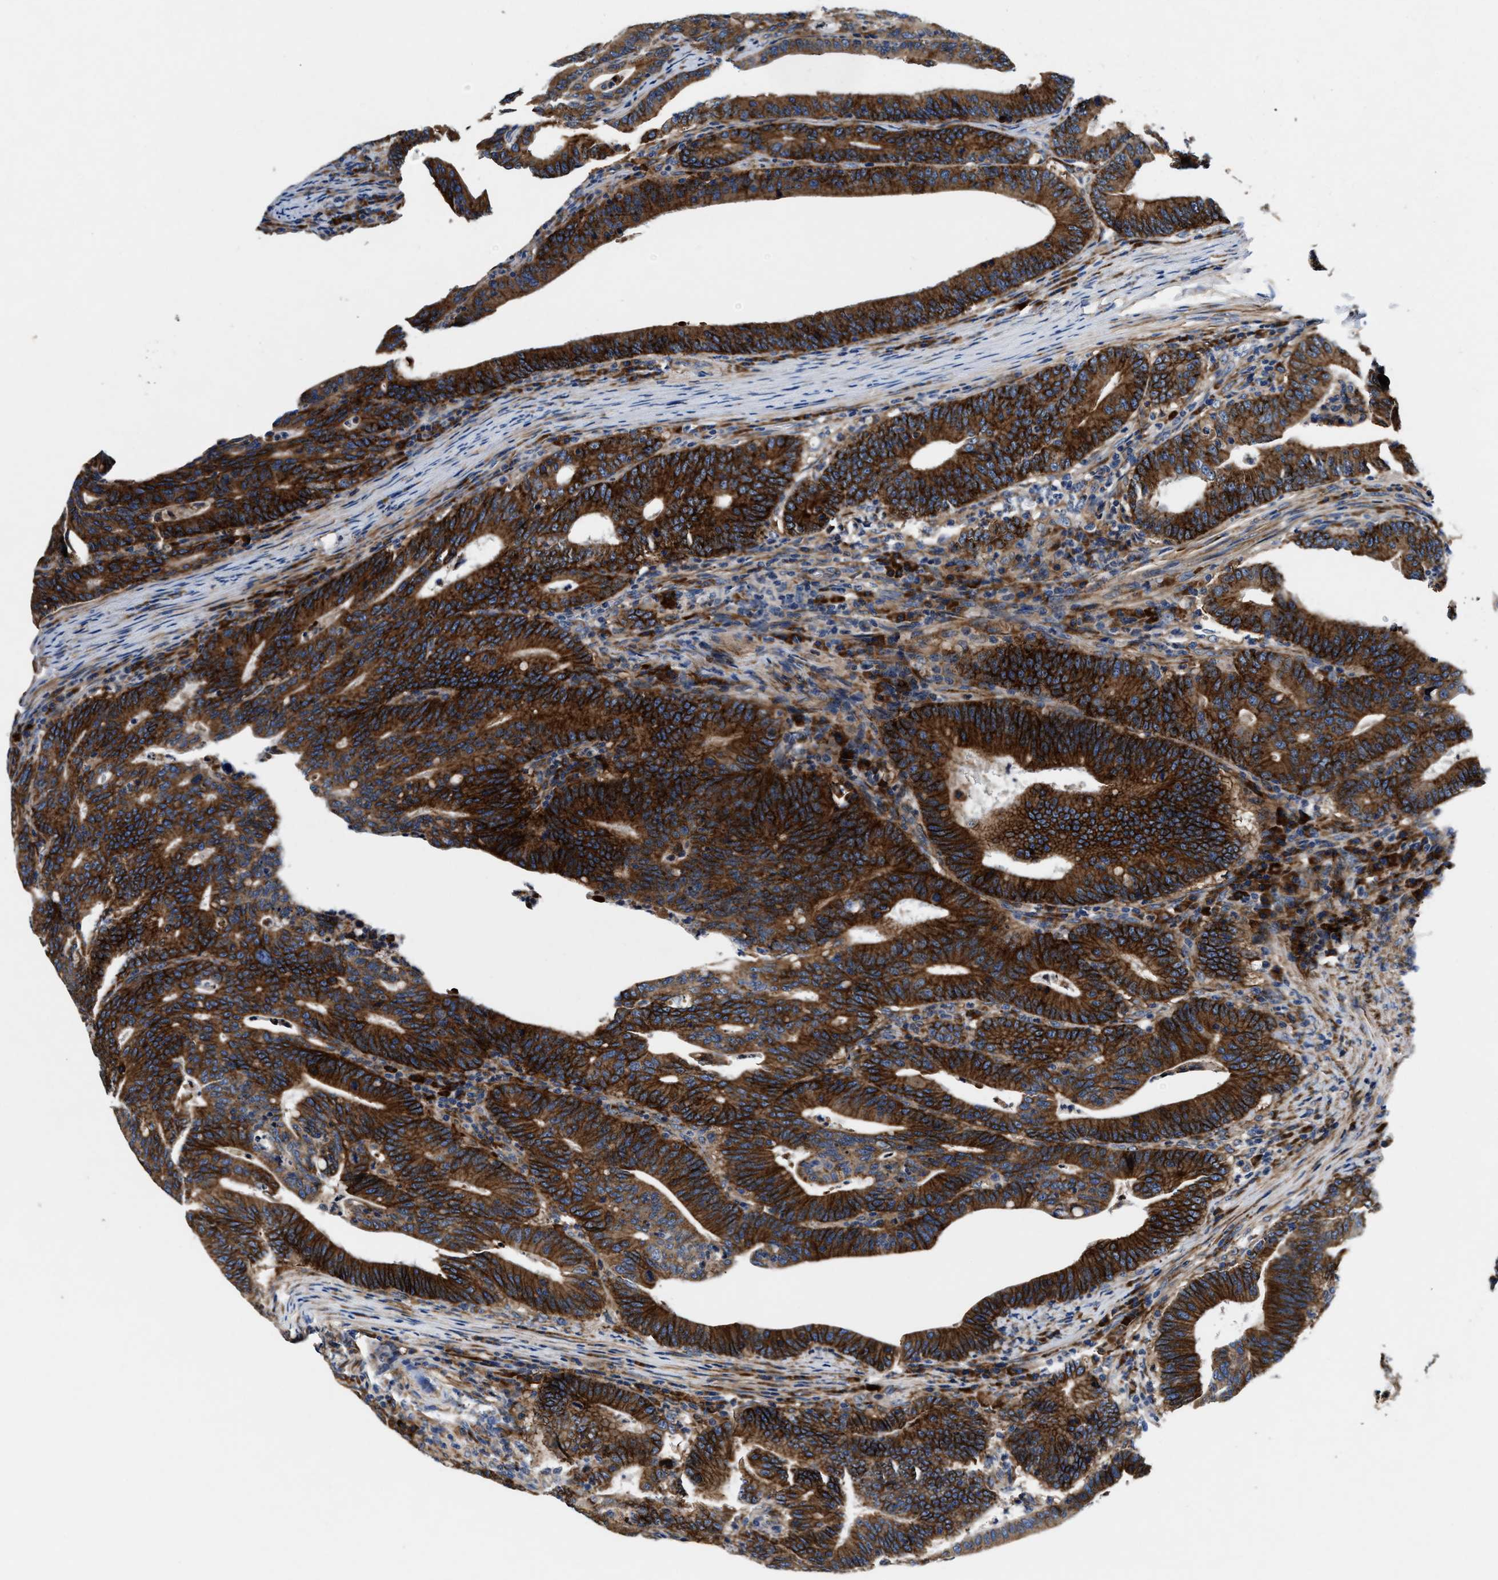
{"staining": {"intensity": "strong", "quantity": ">75%", "location": "cytoplasmic/membranous"}, "tissue": "colorectal cancer", "cell_type": "Tumor cells", "image_type": "cancer", "snomed": [{"axis": "morphology", "description": "Adenocarcinoma, NOS"}, {"axis": "topography", "description": "Colon"}], "caption": "A micrograph of human colorectal cancer stained for a protein reveals strong cytoplasmic/membranous brown staining in tumor cells.", "gene": "SLC12A2", "patient": {"sex": "female", "age": 66}}